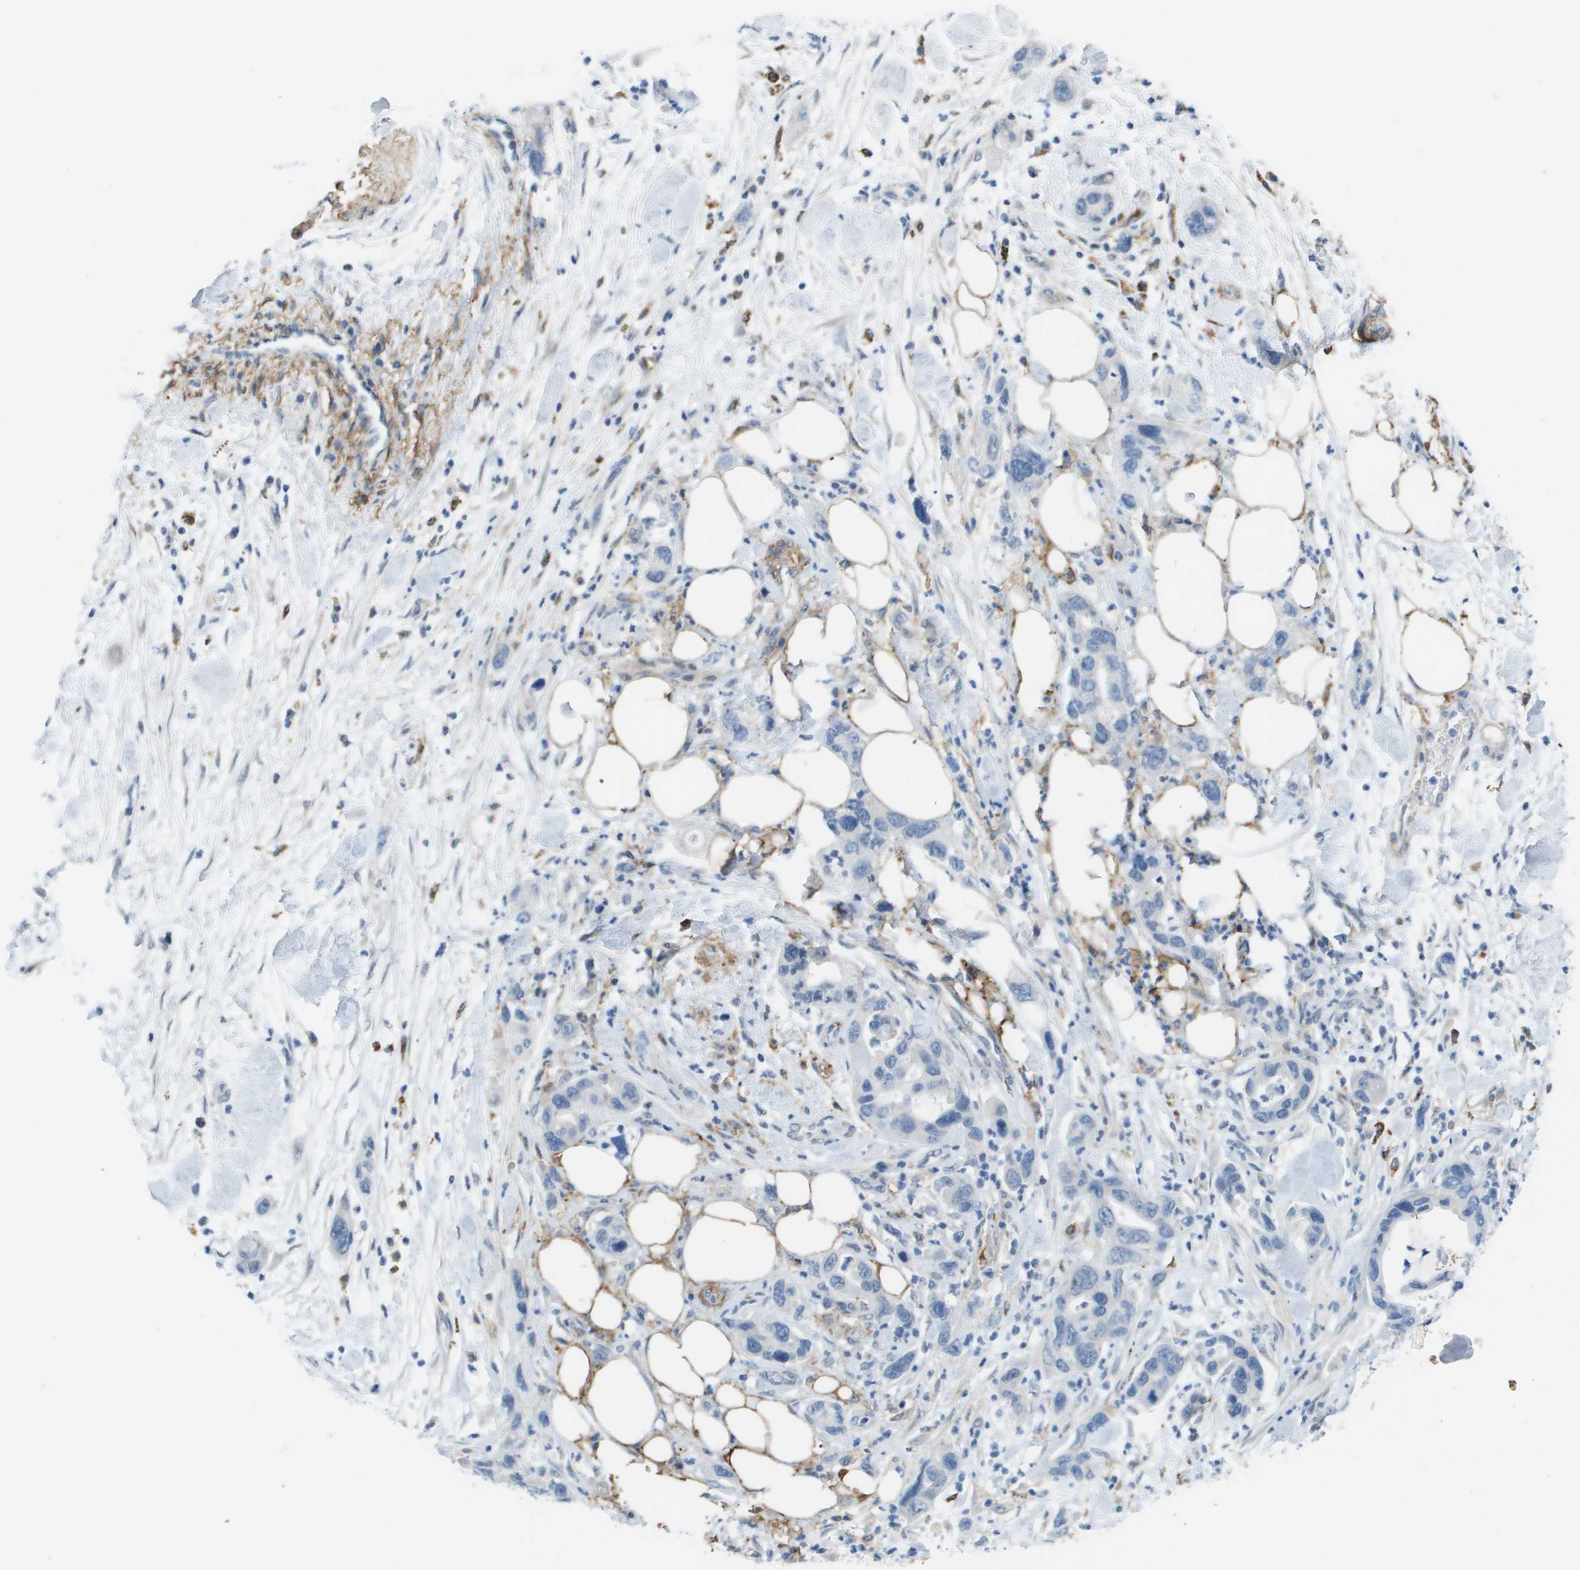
{"staining": {"intensity": "negative", "quantity": "none", "location": "none"}, "tissue": "pancreatic cancer", "cell_type": "Tumor cells", "image_type": "cancer", "snomed": [{"axis": "morphology", "description": "Normal tissue, NOS"}, {"axis": "morphology", "description": "Adenocarcinoma, NOS"}, {"axis": "topography", "description": "Pancreas"}], "caption": "The photomicrograph demonstrates no staining of tumor cells in pancreatic cancer (adenocarcinoma).", "gene": "ZBTB43", "patient": {"sex": "female", "age": 71}}